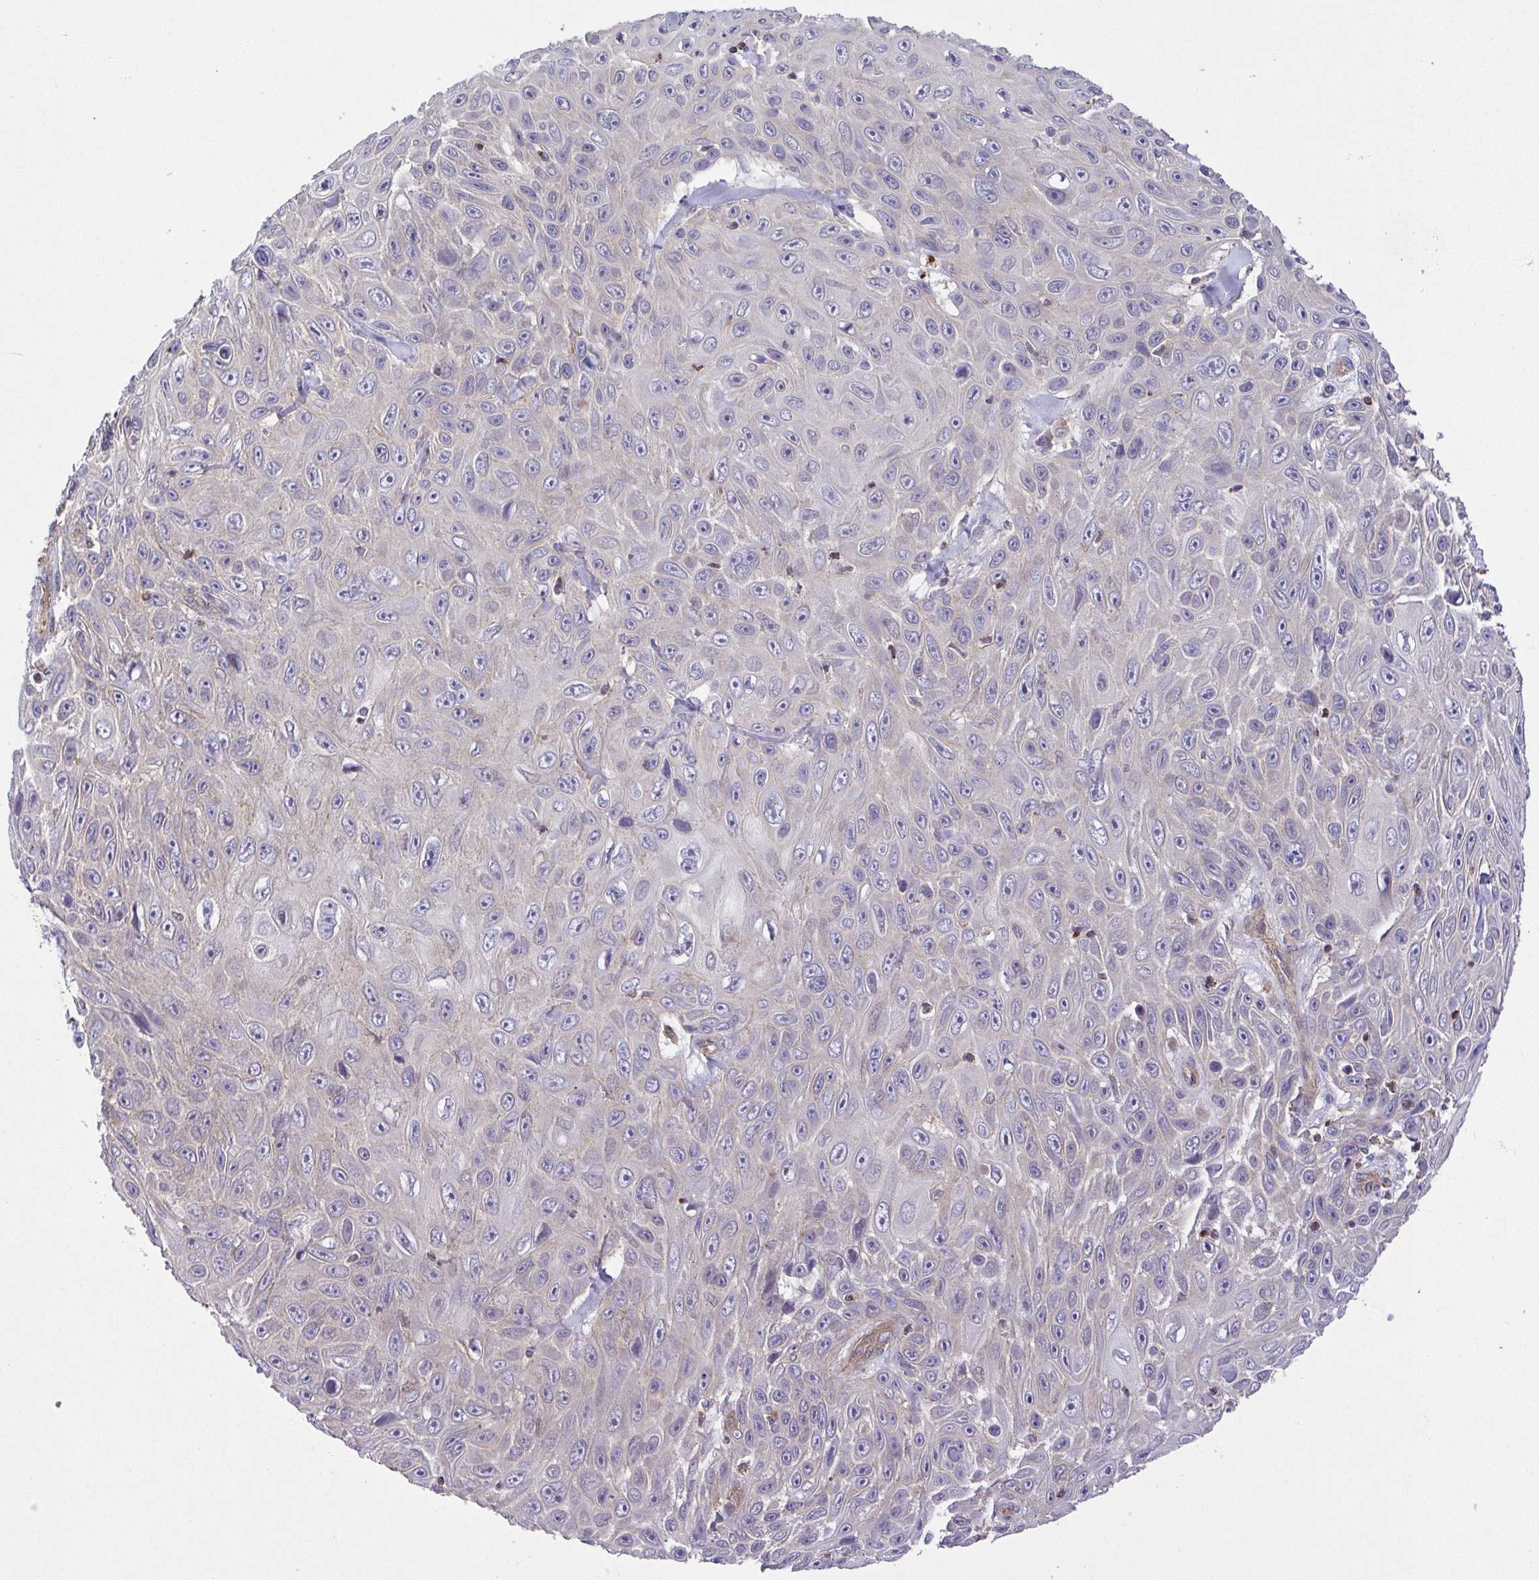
{"staining": {"intensity": "weak", "quantity": "<25%", "location": "cytoplasmic/membranous"}, "tissue": "skin cancer", "cell_type": "Tumor cells", "image_type": "cancer", "snomed": [{"axis": "morphology", "description": "Squamous cell carcinoma, NOS"}, {"axis": "topography", "description": "Skin"}], "caption": "IHC of skin cancer demonstrates no expression in tumor cells.", "gene": "IDE", "patient": {"sex": "male", "age": 82}}